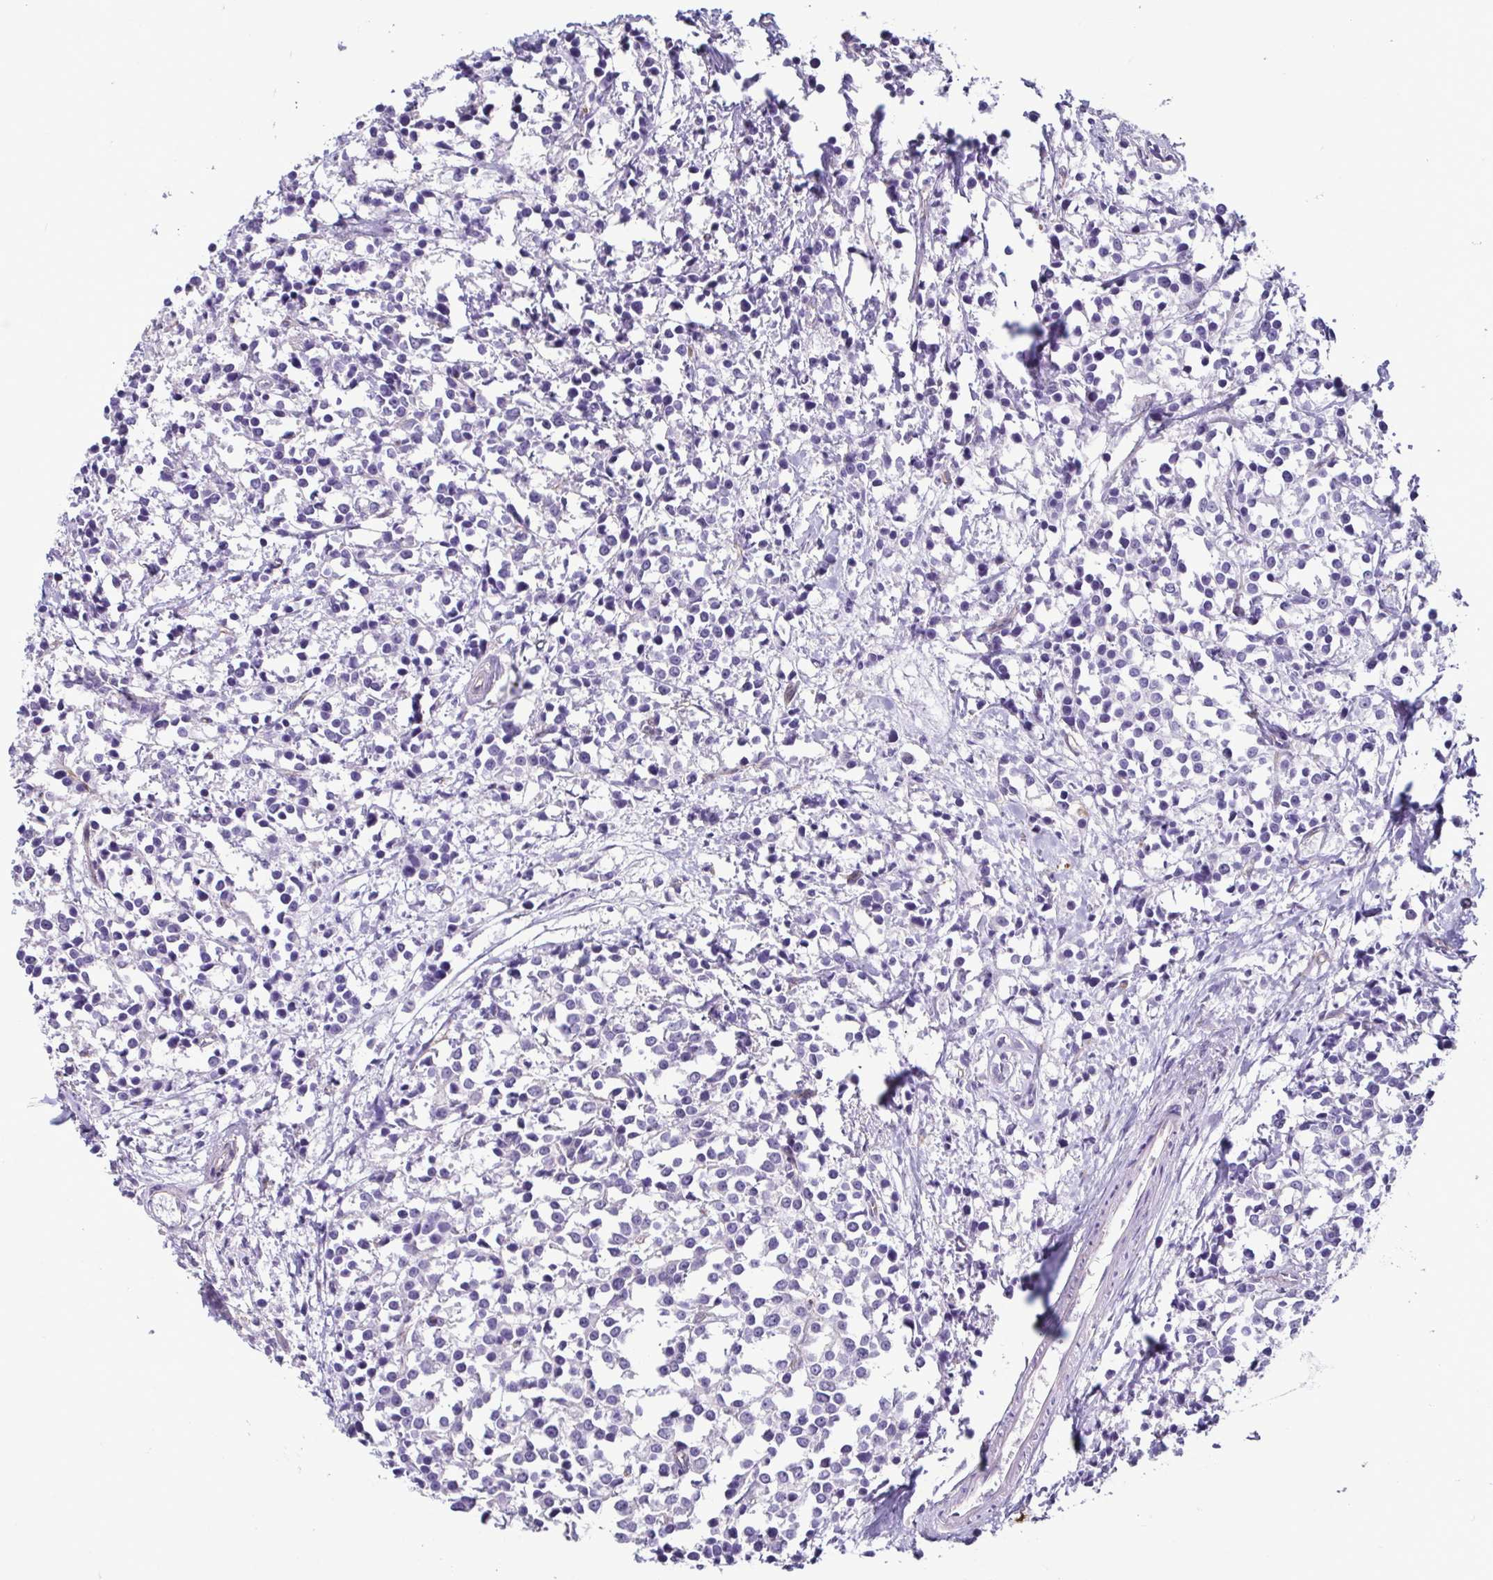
{"staining": {"intensity": "negative", "quantity": "none", "location": "none"}, "tissue": "breast cancer", "cell_type": "Tumor cells", "image_type": "cancer", "snomed": [{"axis": "morphology", "description": "Duct carcinoma"}, {"axis": "topography", "description": "Breast"}], "caption": "Human breast cancer (intraductal carcinoma) stained for a protein using immunohistochemistry demonstrates no staining in tumor cells.", "gene": "CASP14", "patient": {"sex": "female", "age": 80}}